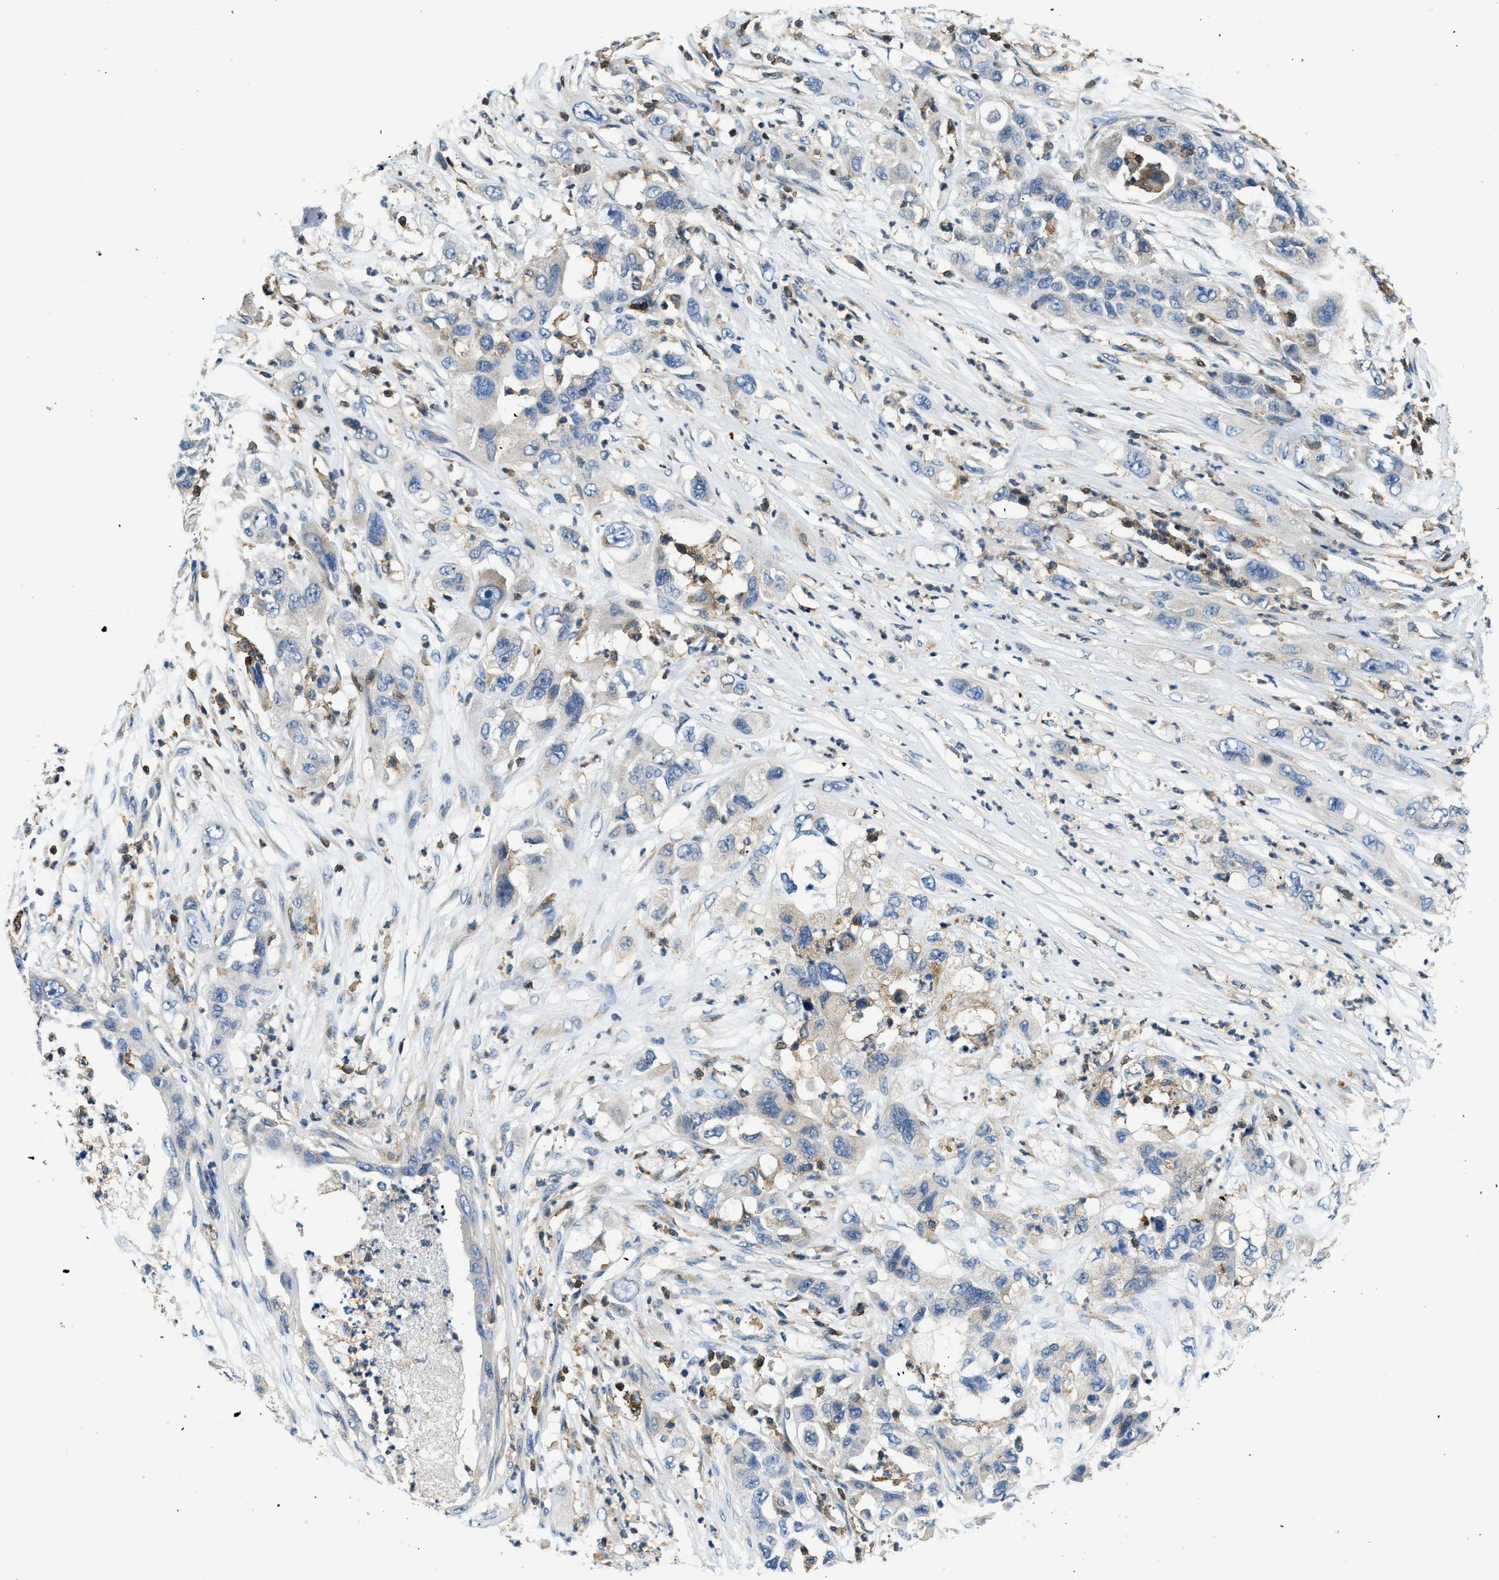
{"staining": {"intensity": "negative", "quantity": "none", "location": "none"}, "tissue": "pancreatic cancer", "cell_type": "Tumor cells", "image_type": "cancer", "snomed": [{"axis": "morphology", "description": "Adenocarcinoma, NOS"}, {"axis": "topography", "description": "Pancreas"}], "caption": "High power microscopy histopathology image of an immunohistochemistry photomicrograph of pancreatic cancer, revealing no significant expression in tumor cells.", "gene": "MYO1G", "patient": {"sex": "female", "age": 78}}